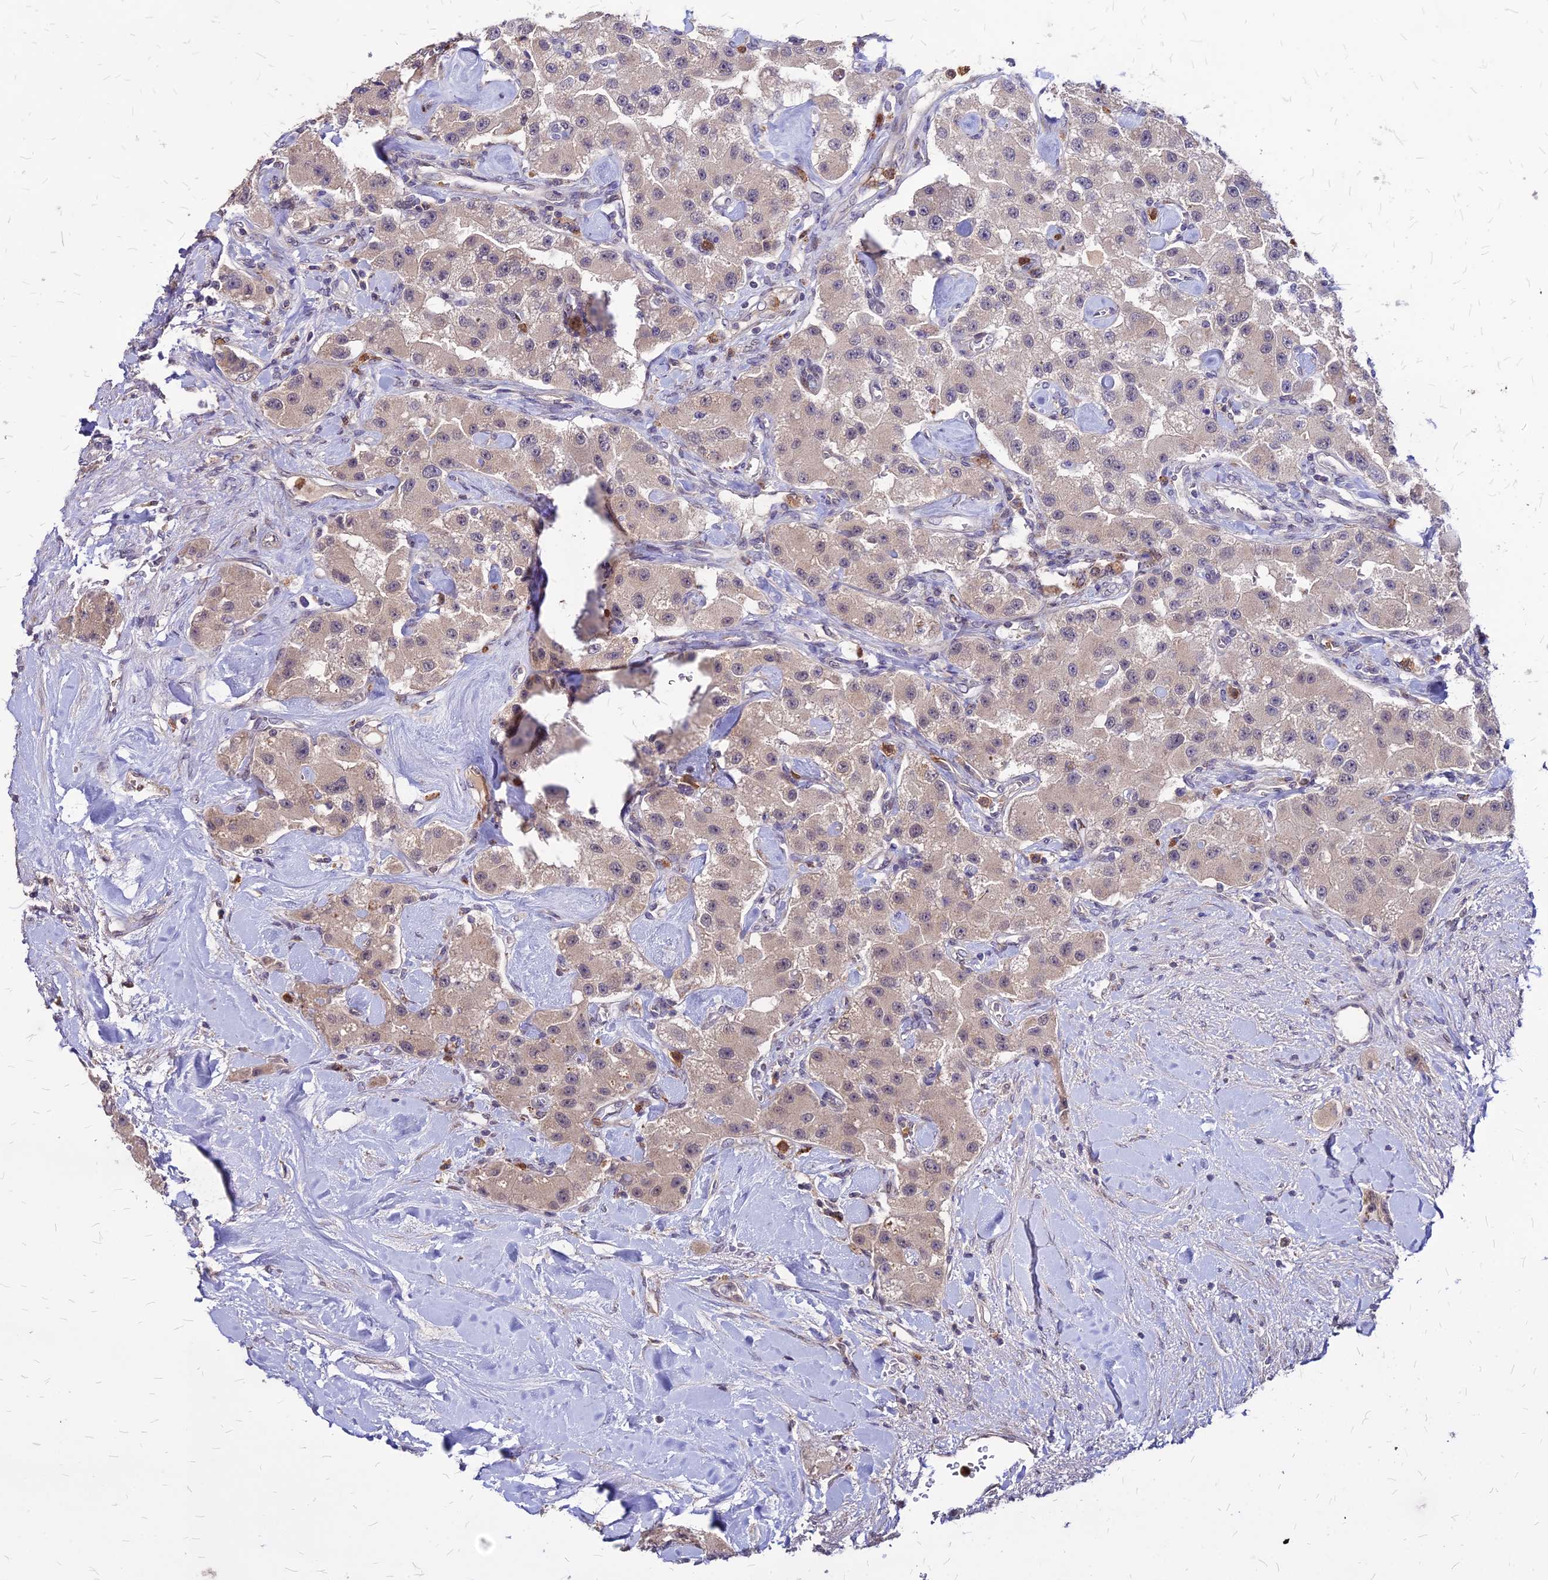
{"staining": {"intensity": "weak", "quantity": "<25%", "location": "cytoplasmic/membranous"}, "tissue": "carcinoid", "cell_type": "Tumor cells", "image_type": "cancer", "snomed": [{"axis": "morphology", "description": "Carcinoid, malignant, NOS"}, {"axis": "topography", "description": "Pancreas"}], "caption": "High magnification brightfield microscopy of malignant carcinoid stained with DAB (3,3'-diaminobenzidine) (brown) and counterstained with hematoxylin (blue): tumor cells show no significant positivity.", "gene": "APBA3", "patient": {"sex": "male", "age": 41}}